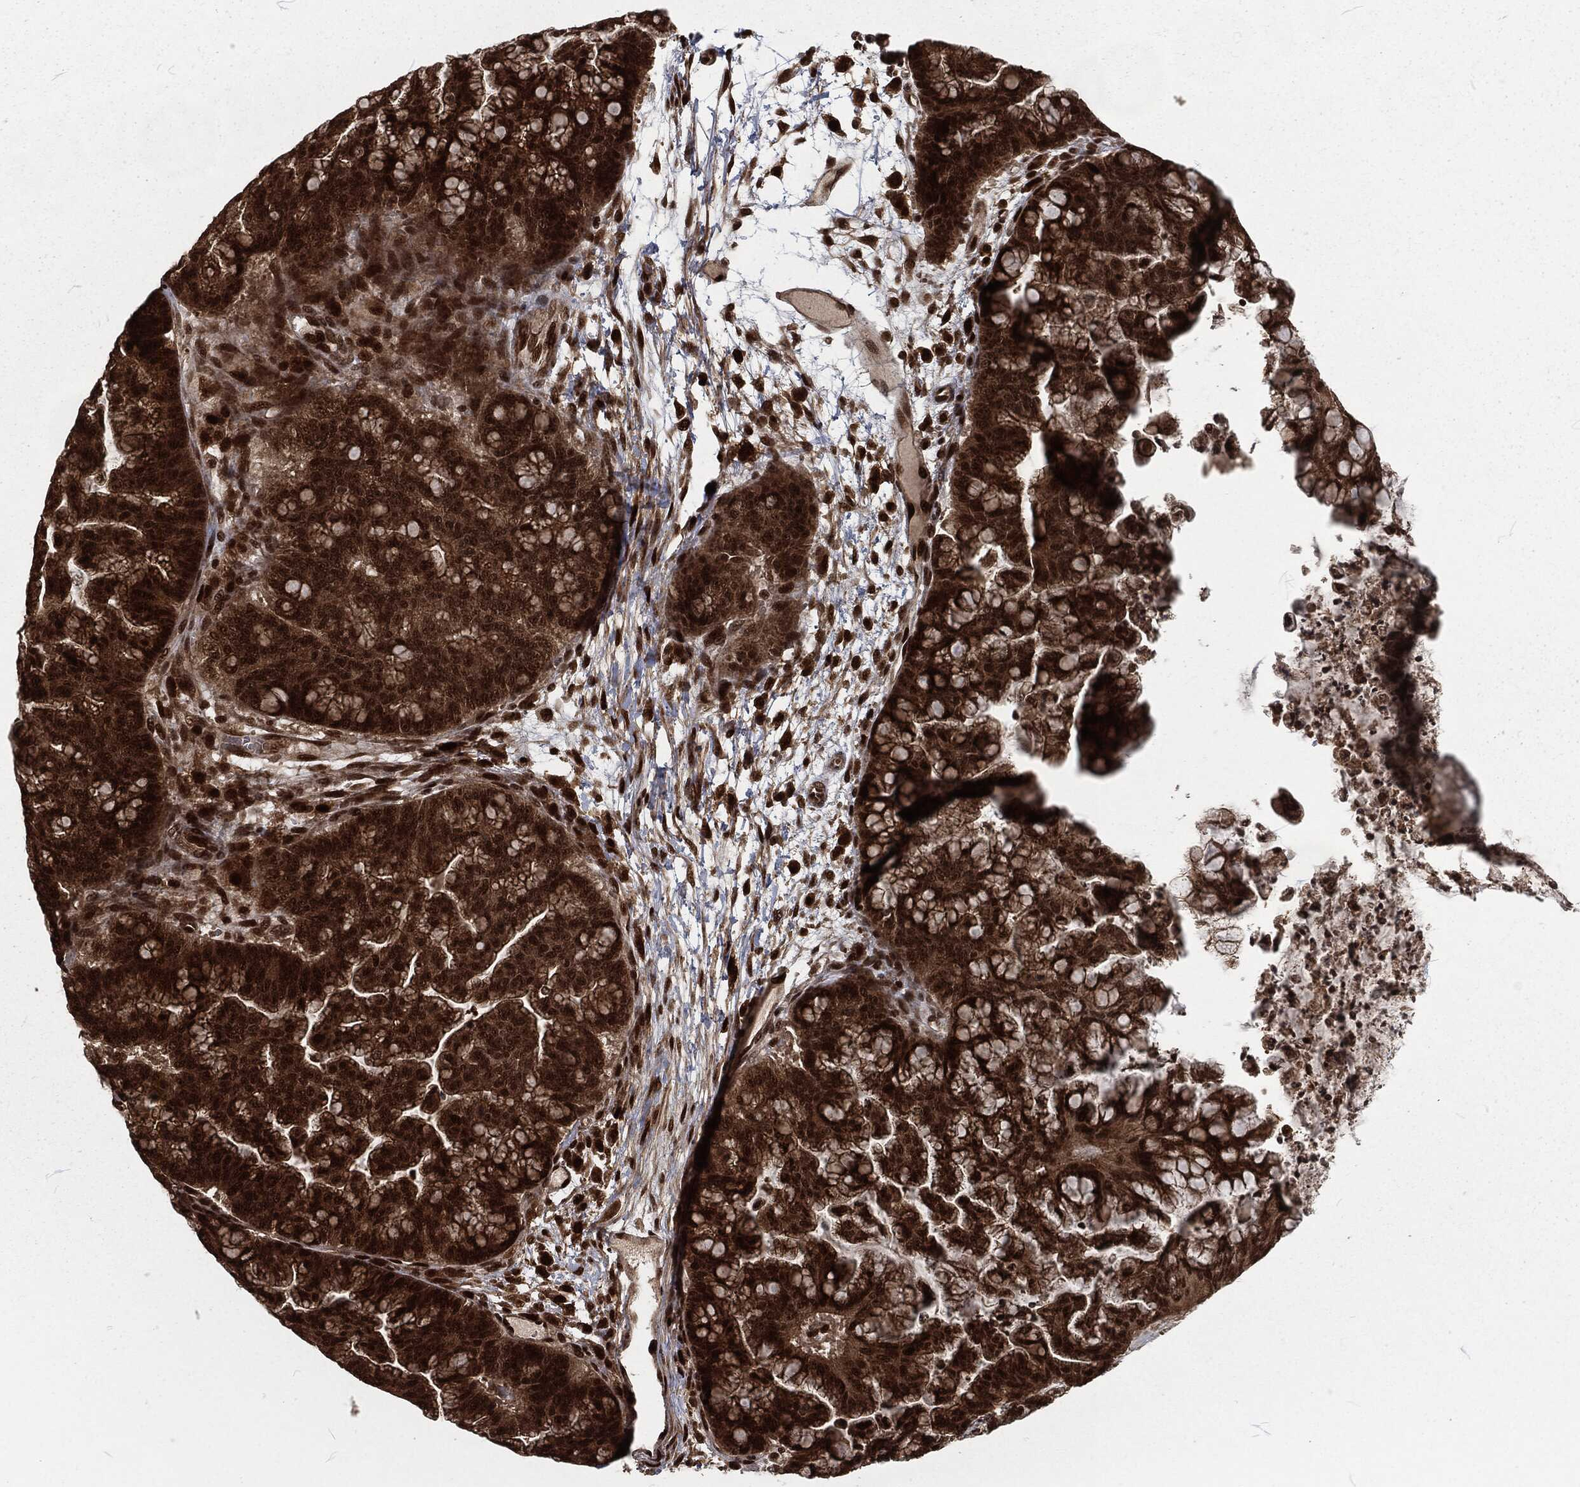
{"staining": {"intensity": "strong", "quantity": ">75%", "location": "cytoplasmic/membranous,nuclear"}, "tissue": "ovarian cancer", "cell_type": "Tumor cells", "image_type": "cancer", "snomed": [{"axis": "morphology", "description": "Cystadenocarcinoma, mucinous, NOS"}, {"axis": "topography", "description": "Ovary"}], "caption": "Ovarian cancer (mucinous cystadenocarcinoma) stained with DAB (3,3'-diaminobenzidine) immunohistochemistry (IHC) shows high levels of strong cytoplasmic/membranous and nuclear staining in about >75% of tumor cells.", "gene": "NGRN", "patient": {"sex": "female", "age": 67}}